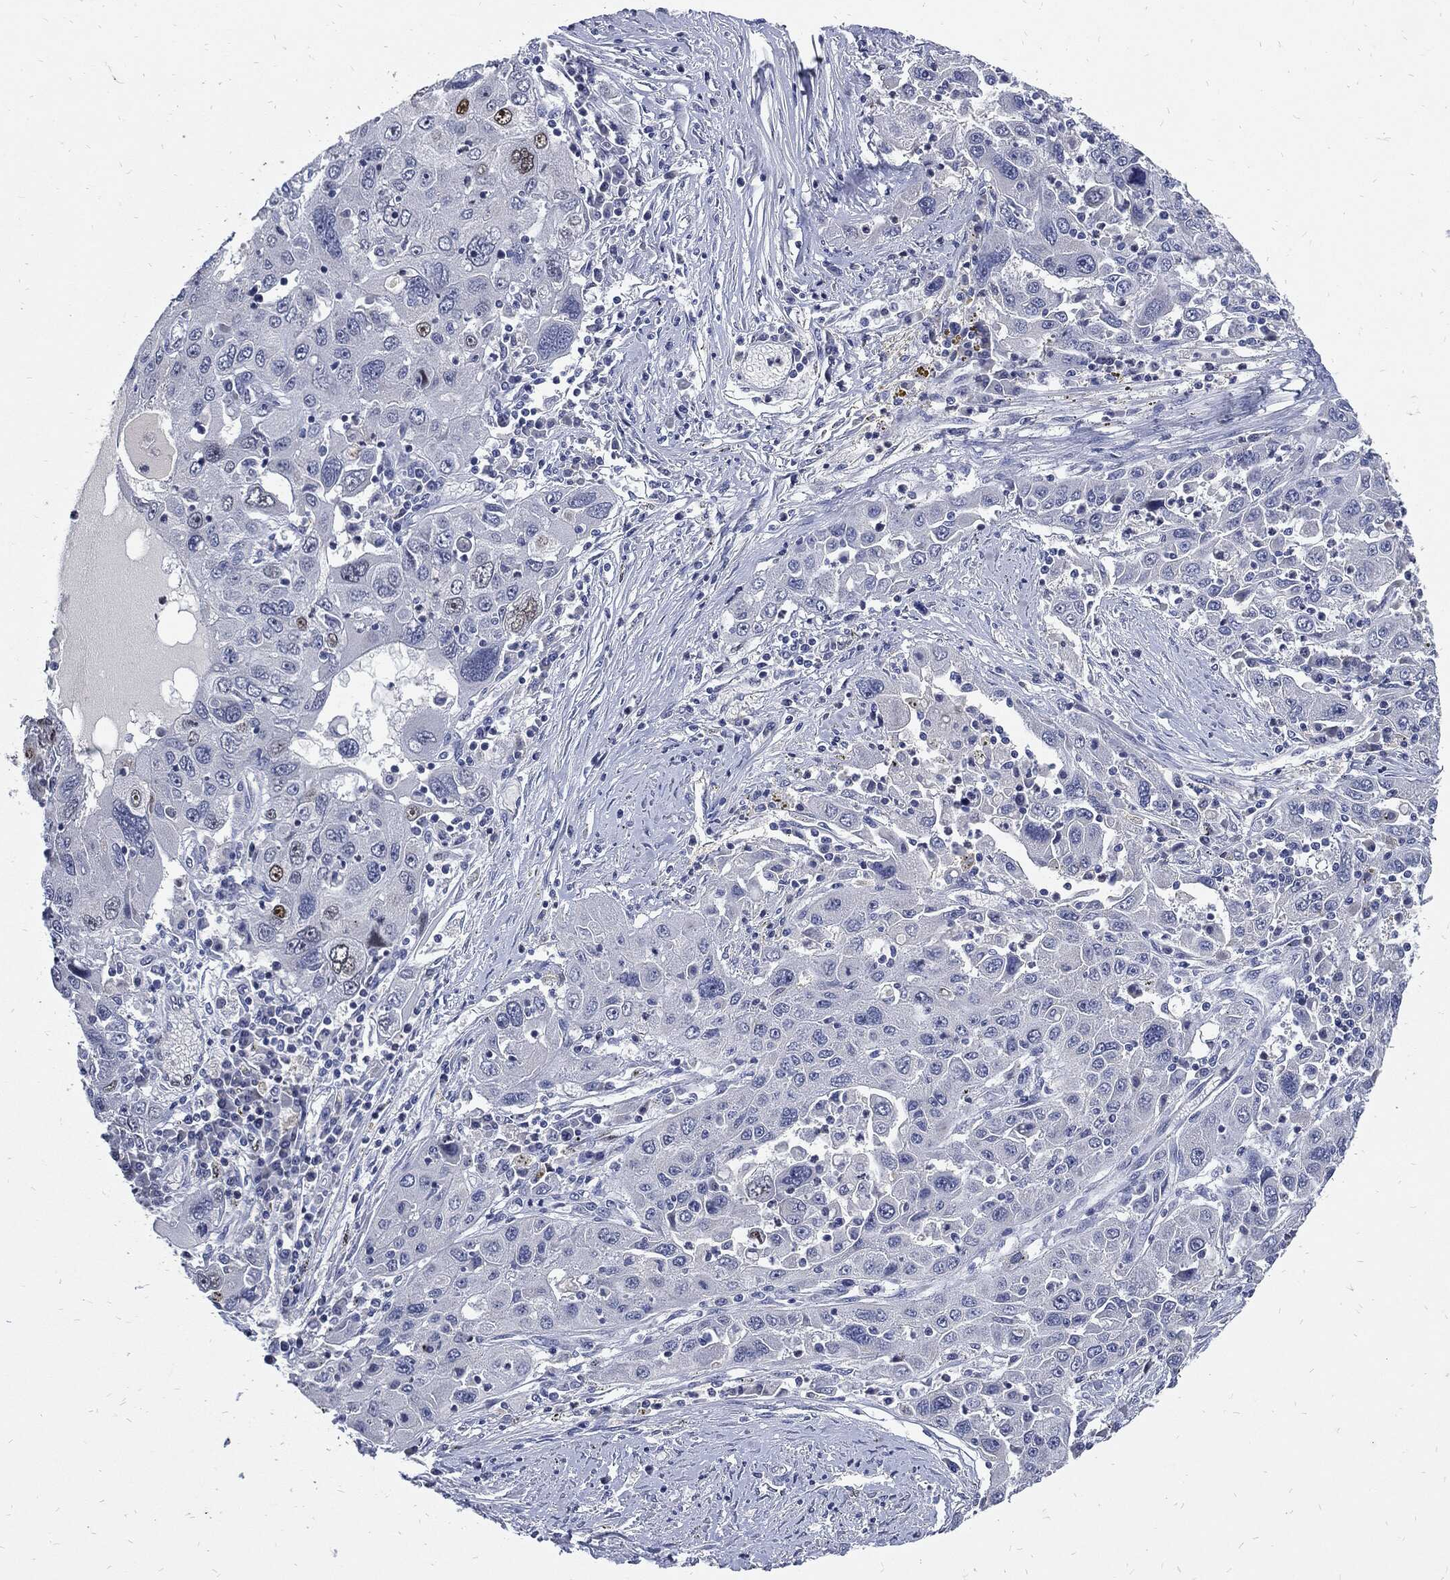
{"staining": {"intensity": "negative", "quantity": "none", "location": "none"}, "tissue": "stomach cancer", "cell_type": "Tumor cells", "image_type": "cancer", "snomed": [{"axis": "morphology", "description": "Adenocarcinoma, NOS"}, {"axis": "topography", "description": "Stomach"}], "caption": "Immunohistochemistry histopathology image of human stomach adenocarcinoma stained for a protein (brown), which demonstrates no staining in tumor cells. Brightfield microscopy of immunohistochemistry (IHC) stained with DAB (brown) and hematoxylin (blue), captured at high magnification.", "gene": "NBN", "patient": {"sex": "male", "age": 56}}